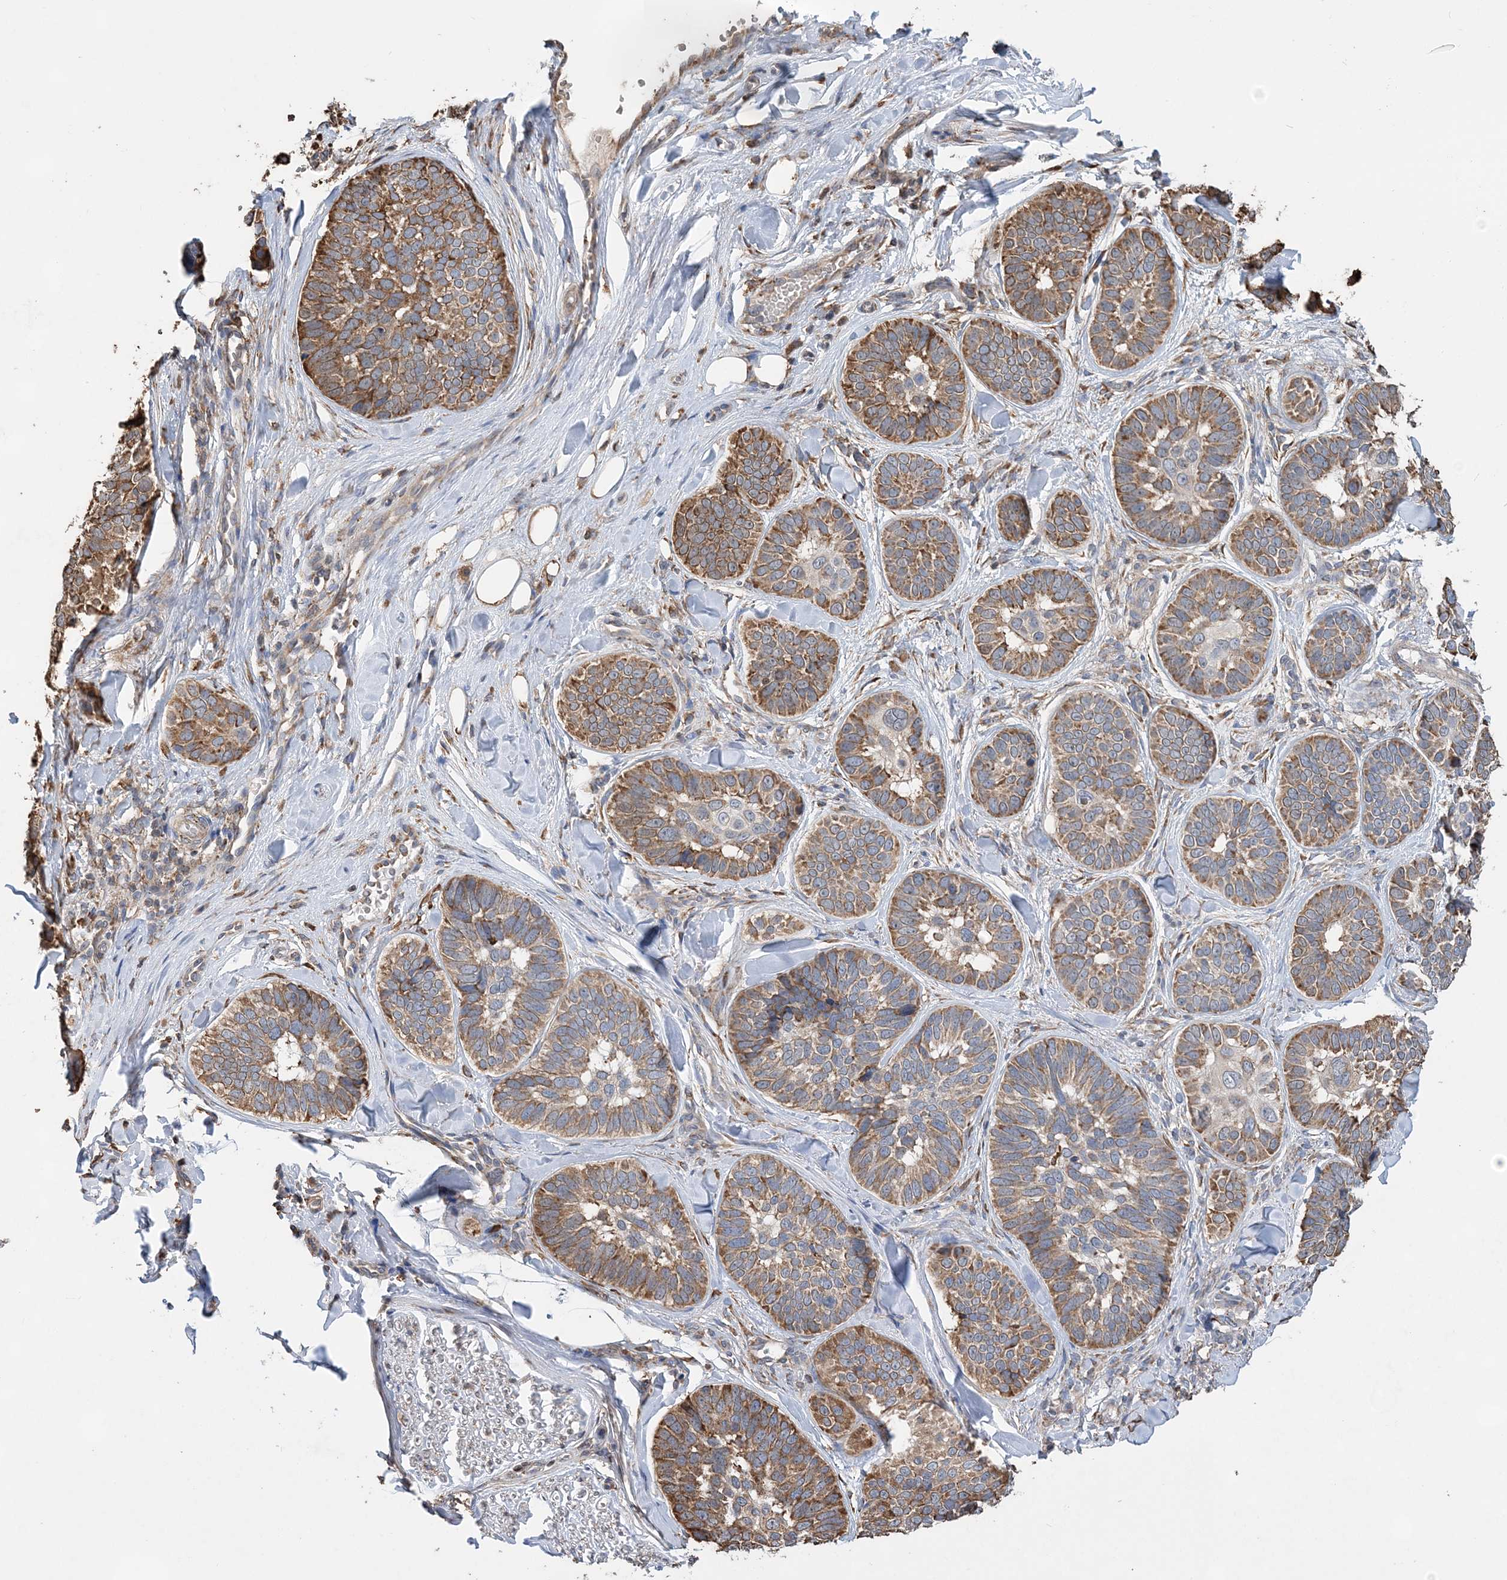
{"staining": {"intensity": "moderate", "quantity": ">75%", "location": "cytoplasmic/membranous"}, "tissue": "skin cancer", "cell_type": "Tumor cells", "image_type": "cancer", "snomed": [{"axis": "morphology", "description": "Basal cell carcinoma"}, {"axis": "topography", "description": "Skin"}], "caption": "An immunohistochemistry image of neoplastic tissue is shown. Protein staining in brown shows moderate cytoplasmic/membranous positivity in skin cancer (basal cell carcinoma) within tumor cells. (IHC, brightfield microscopy, high magnification).", "gene": "WDR12", "patient": {"sex": "male", "age": 62}}